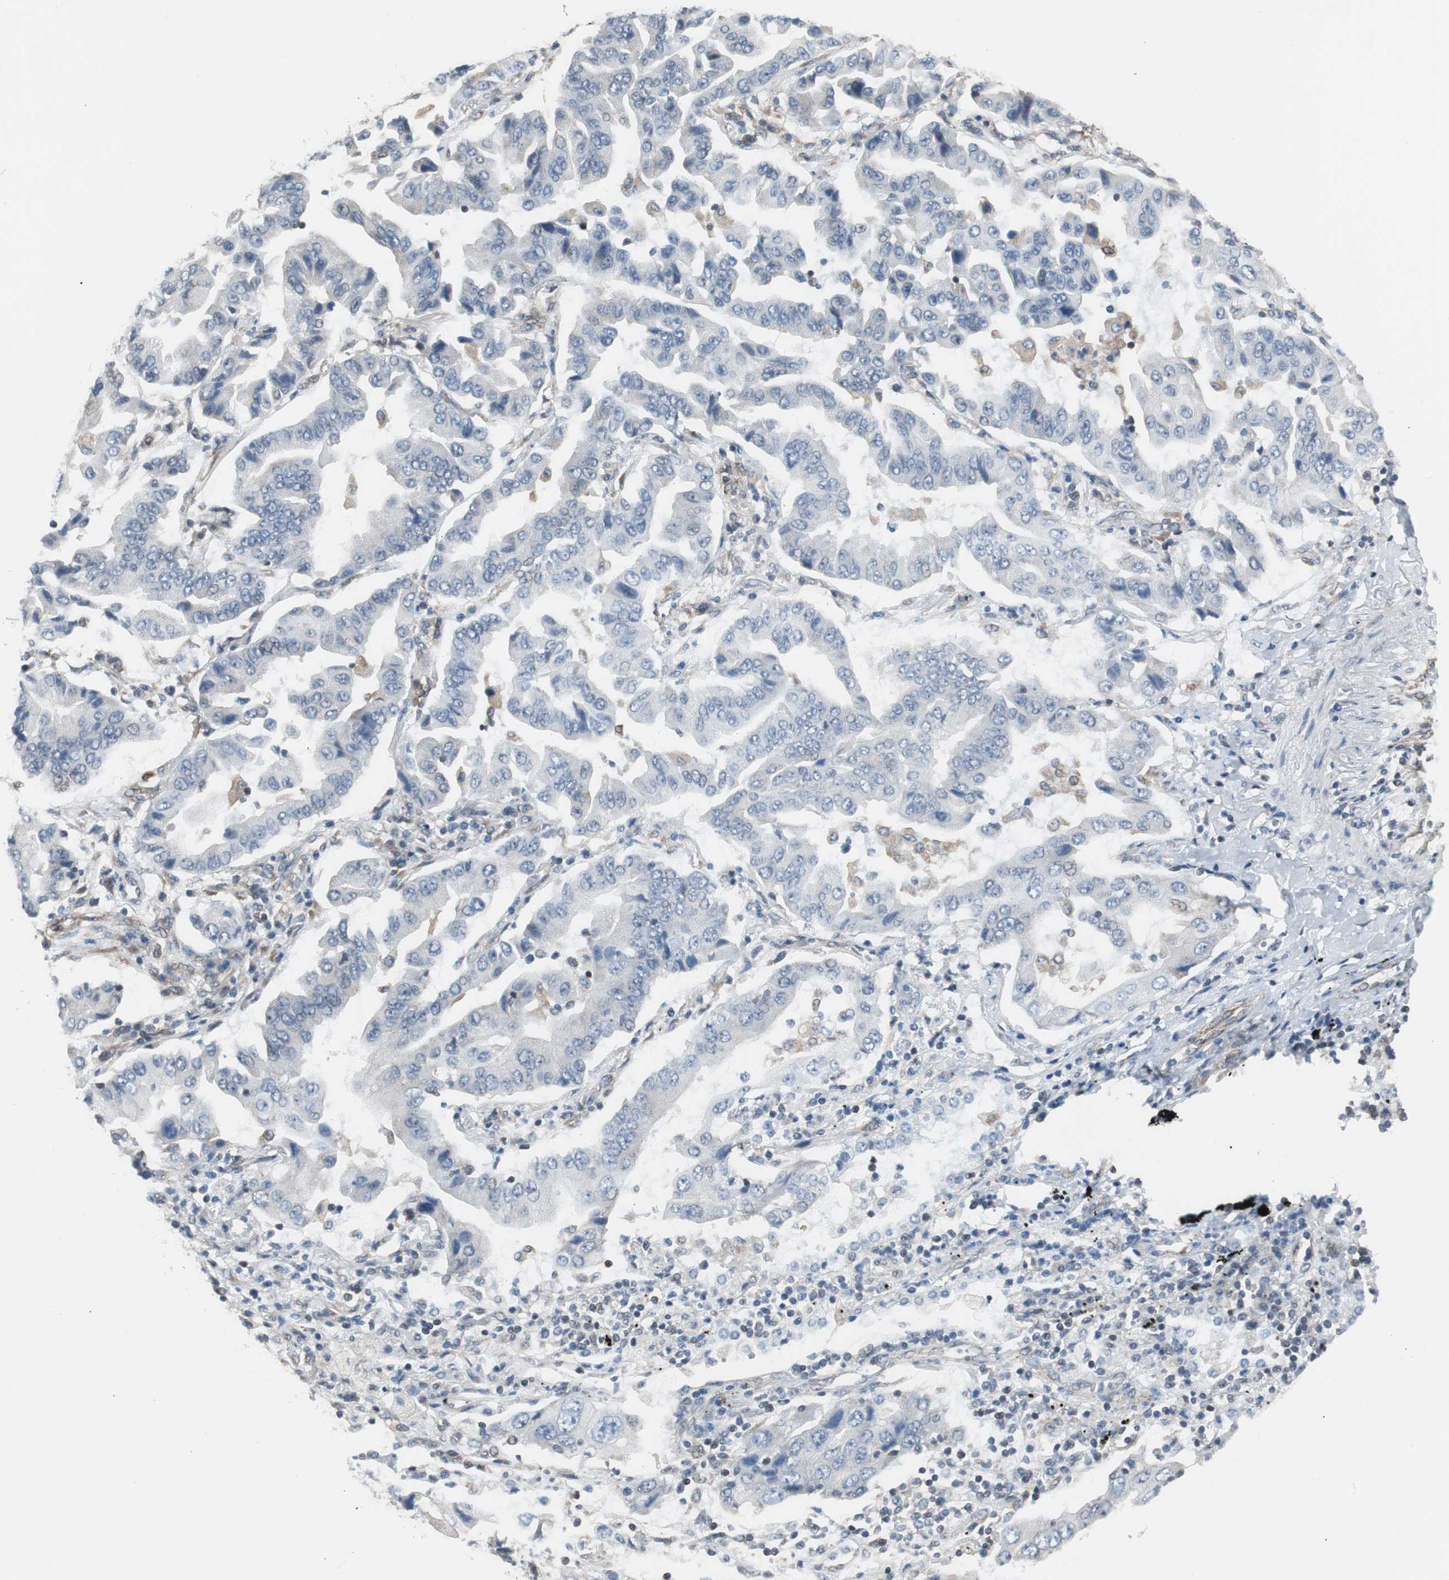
{"staining": {"intensity": "negative", "quantity": "none", "location": "none"}, "tissue": "lung cancer", "cell_type": "Tumor cells", "image_type": "cancer", "snomed": [{"axis": "morphology", "description": "Adenocarcinoma, NOS"}, {"axis": "topography", "description": "Lung"}], "caption": "Human lung cancer (adenocarcinoma) stained for a protein using immunohistochemistry (IHC) displays no positivity in tumor cells.", "gene": "KIF3B", "patient": {"sex": "female", "age": 65}}